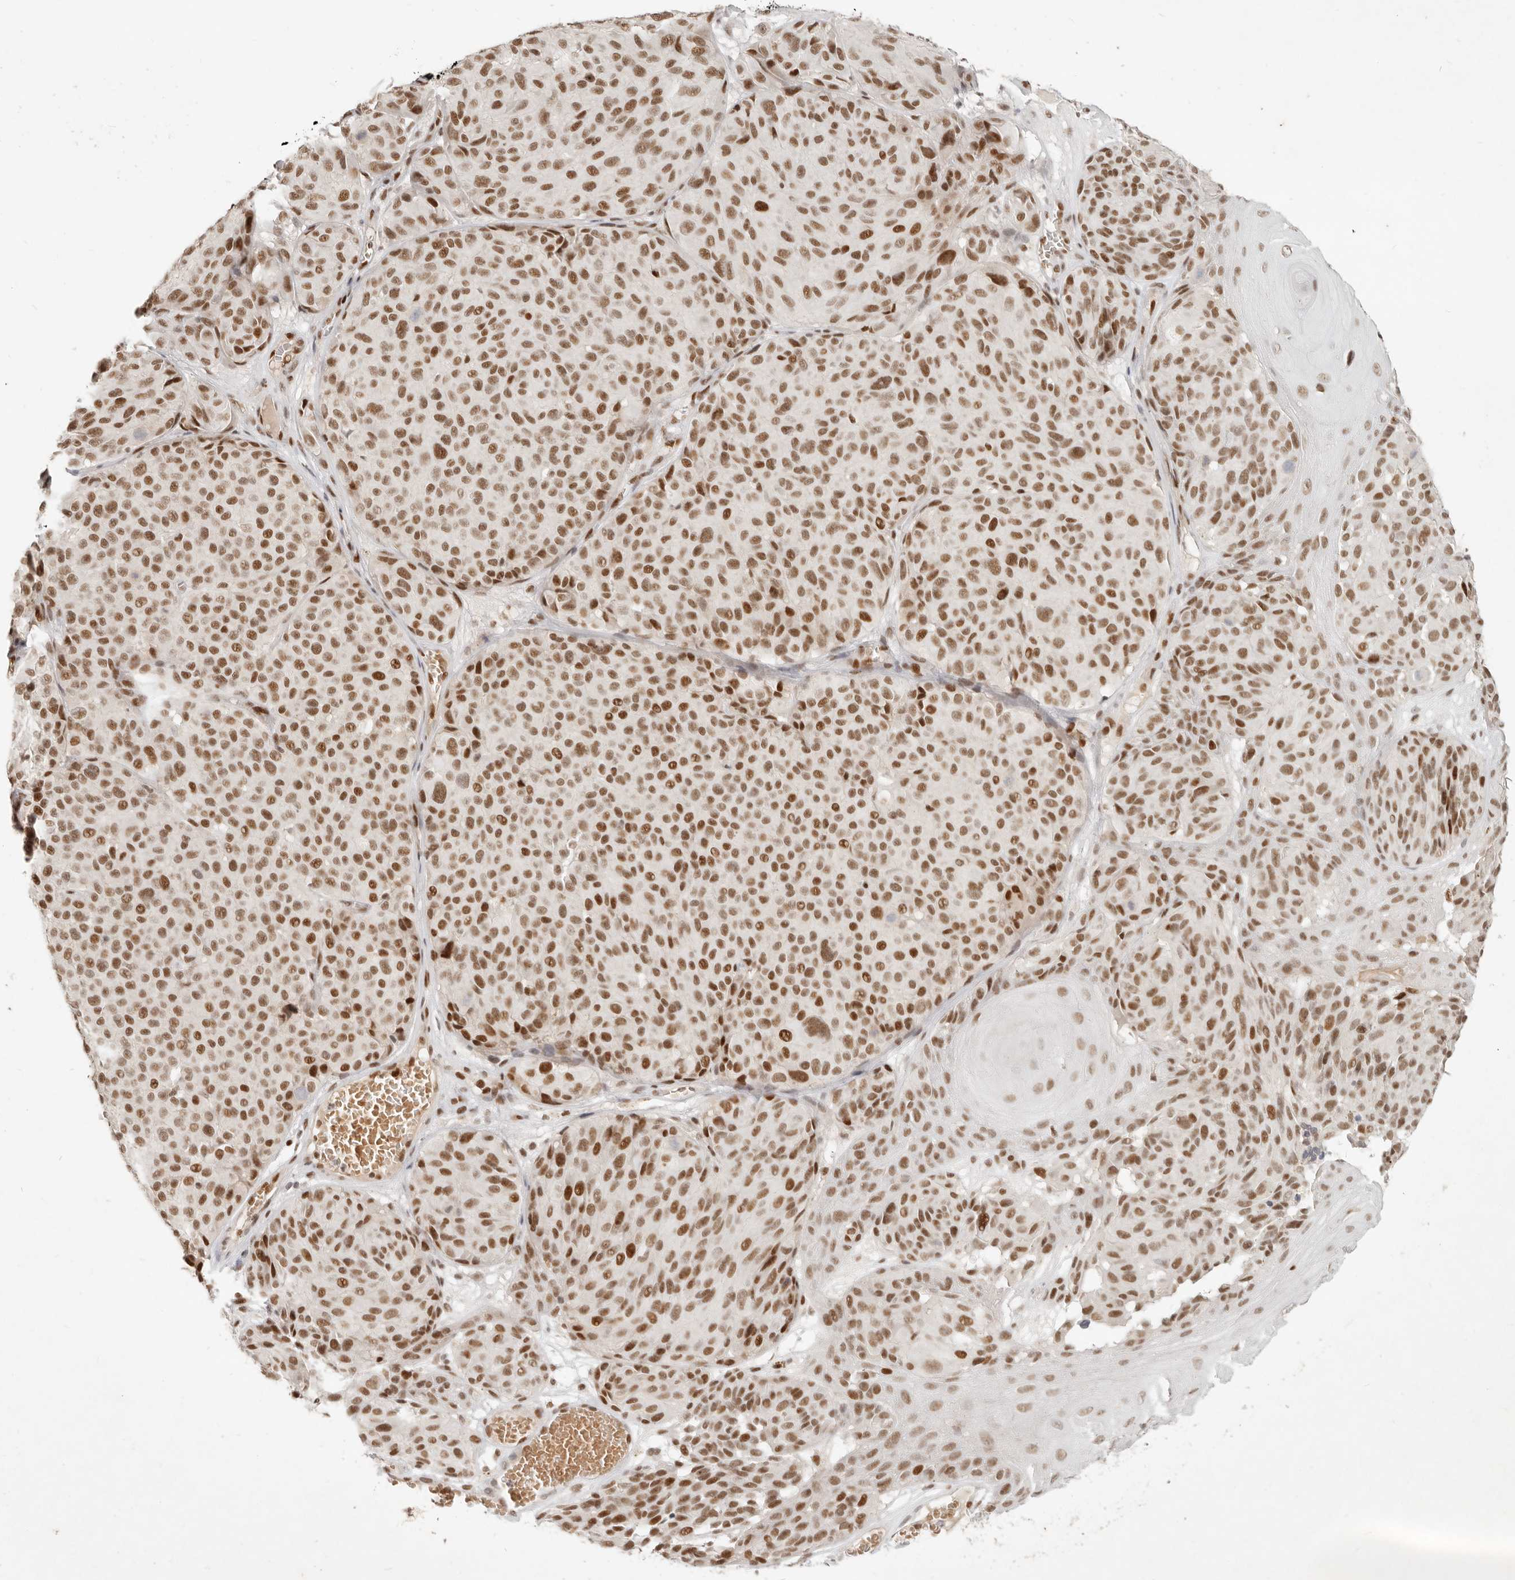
{"staining": {"intensity": "moderate", "quantity": ">75%", "location": "nuclear"}, "tissue": "melanoma", "cell_type": "Tumor cells", "image_type": "cancer", "snomed": [{"axis": "morphology", "description": "Malignant melanoma, NOS"}, {"axis": "topography", "description": "Skin"}], "caption": "Immunohistochemical staining of melanoma shows medium levels of moderate nuclear protein expression in approximately >75% of tumor cells.", "gene": "GABPA", "patient": {"sex": "male", "age": 83}}